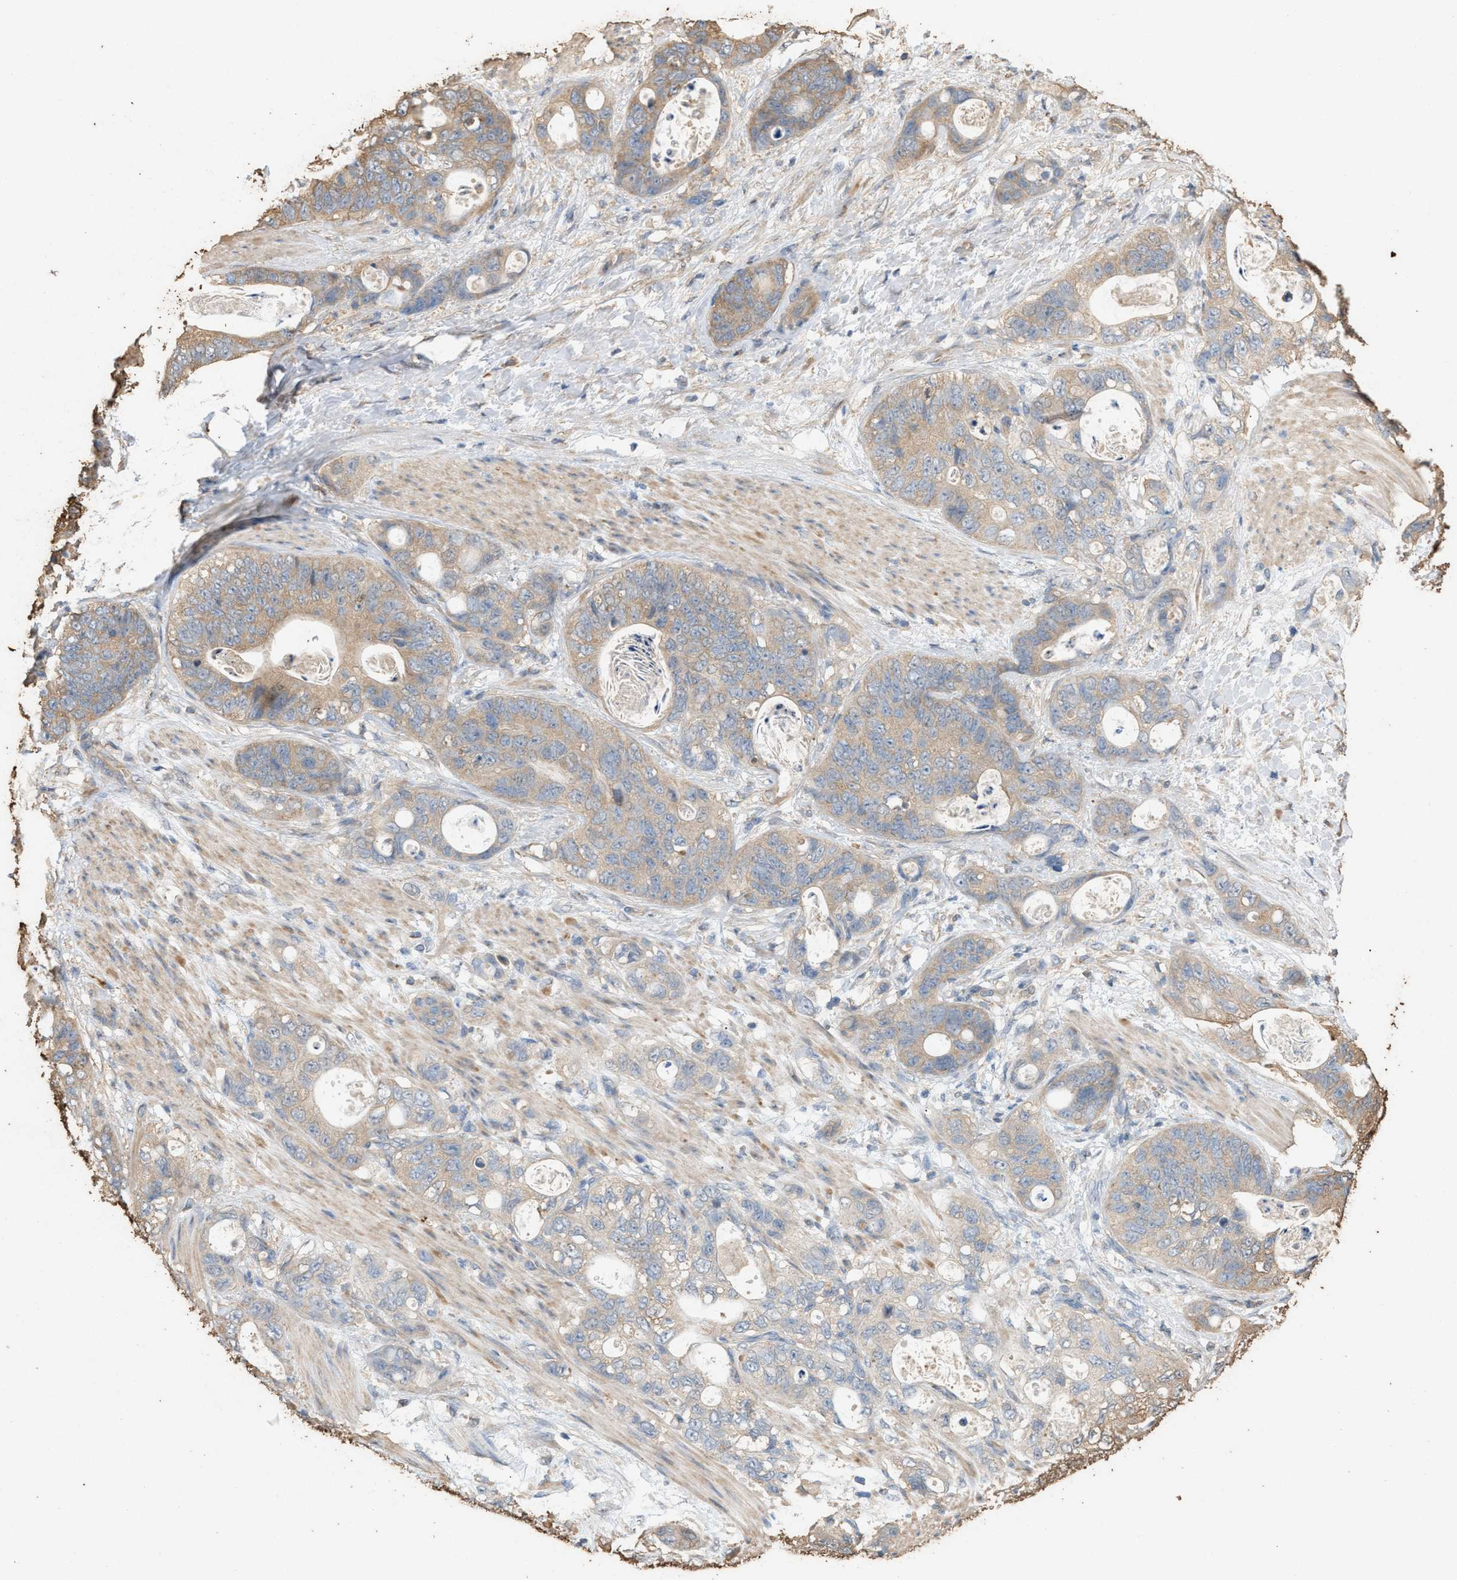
{"staining": {"intensity": "weak", "quantity": "25%-75%", "location": "cytoplasmic/membranous"}, "tissue": "stomach cancer", "cell_type": "Tumor cells", "image_type": "cancer", "snomed": [{"axis": "morphology", "description": "Normal tissue, NOS"}, {"axis": "morphology", "description": "Adenocarcinoma, NOS"}, {"axis": "topography", "description": "Stomach"}], "caption": "Stomach adenocarcinoma tissue demonstrates weak cytoplasmic/membranous expression in approximately 25%-75% of tumor cells", "gene": "DCAF7", "patient": {"sex": "female", "age": 89}}